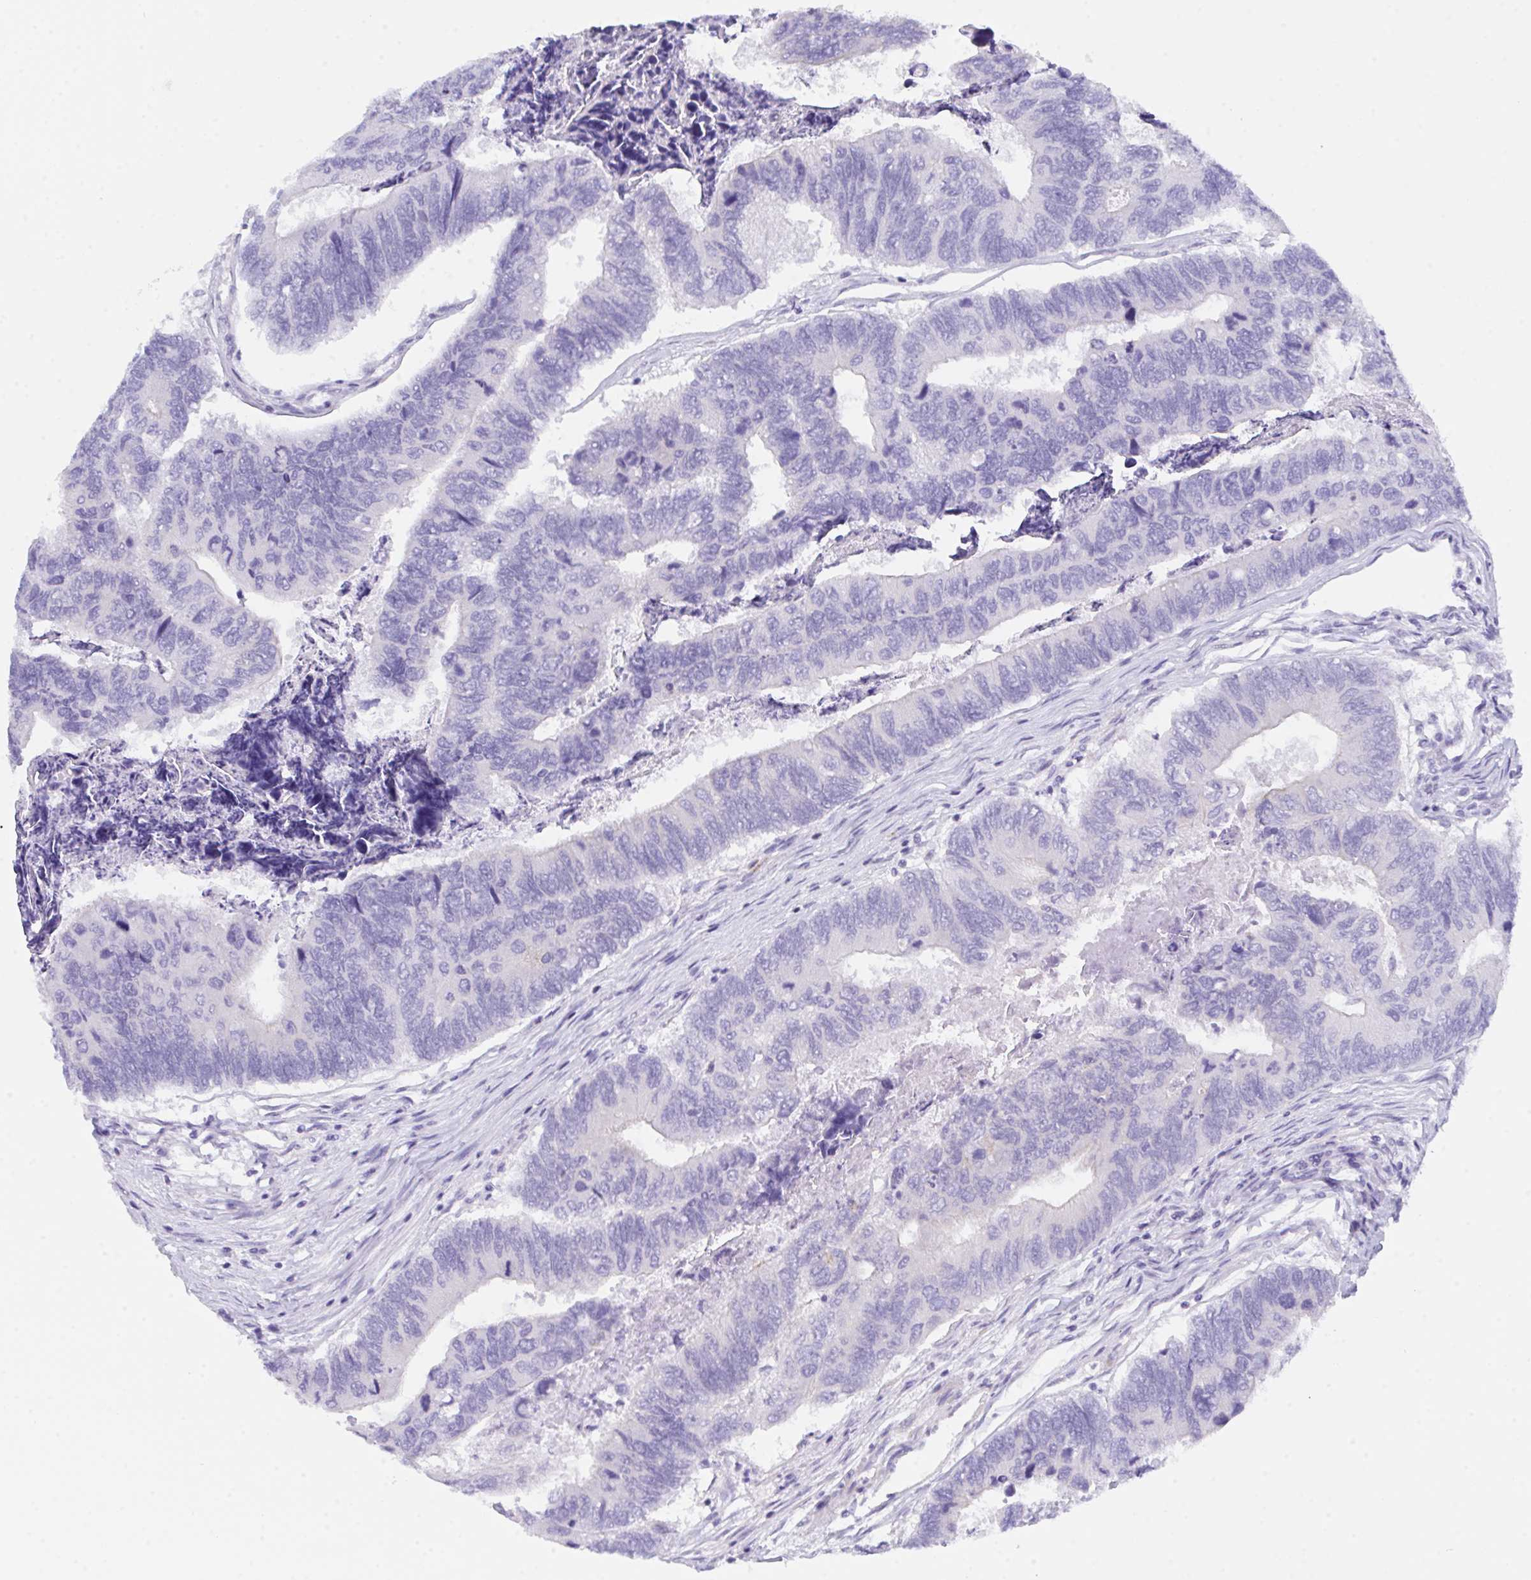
{"staining": {"intensity": "negative", "quantity": "none", "location": "none"}, "tissue": "colorectal cancer", "cell_type": "Tumor cells", "image_type": "cancer", "snomed": [{"axis": "morphology", "description": "Adenocarcinoma, NOS"}, {"axis": "topography", "description": "Colon"}], "caption": "A high-resolution image shows immunohistochemistry staining of colorectal cancer (adenocarcinoma), which demonstrates no significant positivity in tumor cells.", "gene": "CEP170B", "patient": {"sex": "female", "age": 67}}